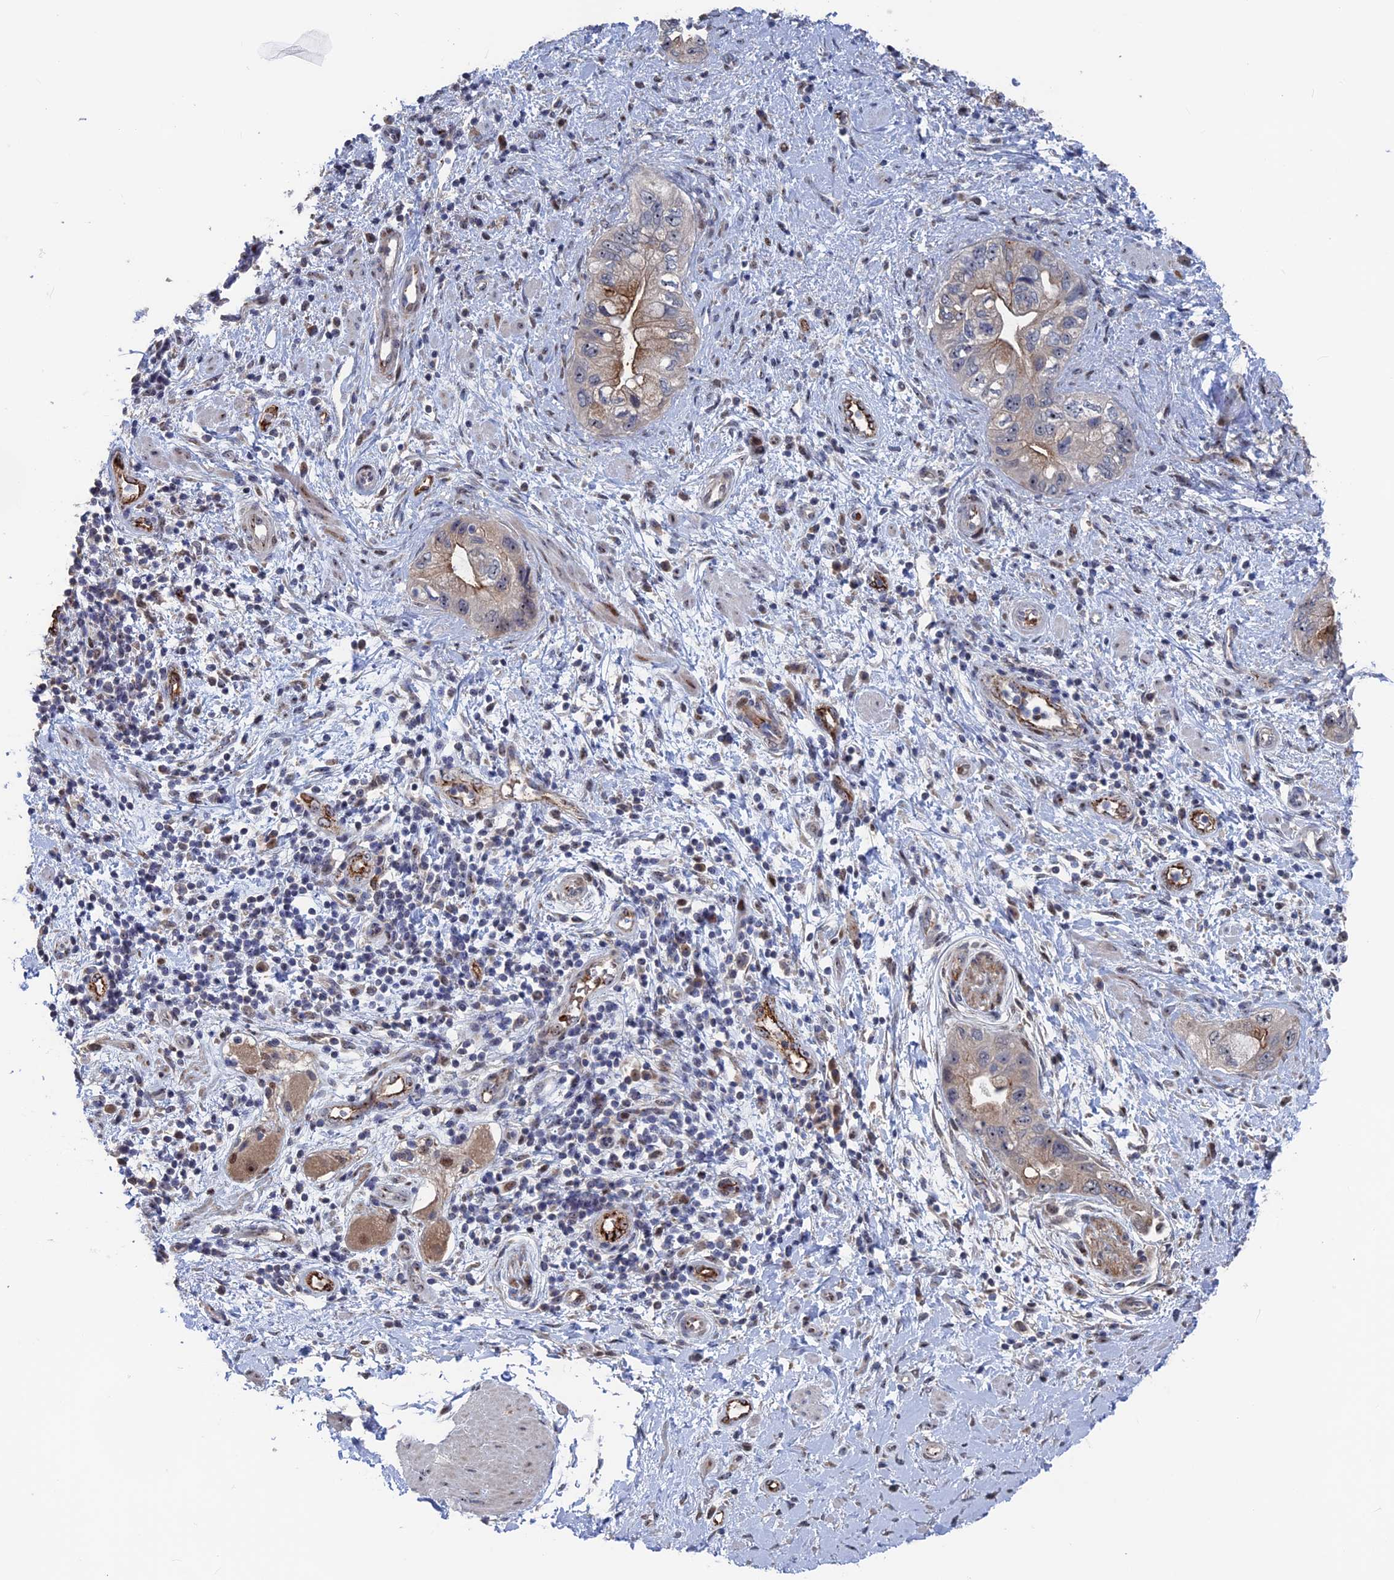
{"staining": {"intensity": "moderate", "quantity": "<25%", "location": "cytoplasmic/membranous"}, "tissue": "pancreatic cancer", "cell_type": "Tumor cells", "image_type": "cancer", "snomed": [{"axis": "morphology", "description": "Adenocarcinoma, NOS"}, {"axis": "topography", "description": "Pancreas"}], "caption": "Approximately <25% of tumor cells in pancreatic adenocarcinoma demonstrate moderate cytoplasmic/membranous protein staining as visualized by brown immunohistochemical staining.", "gene": "SH3D21", "patient": {"sex": "female", "age": 73}}